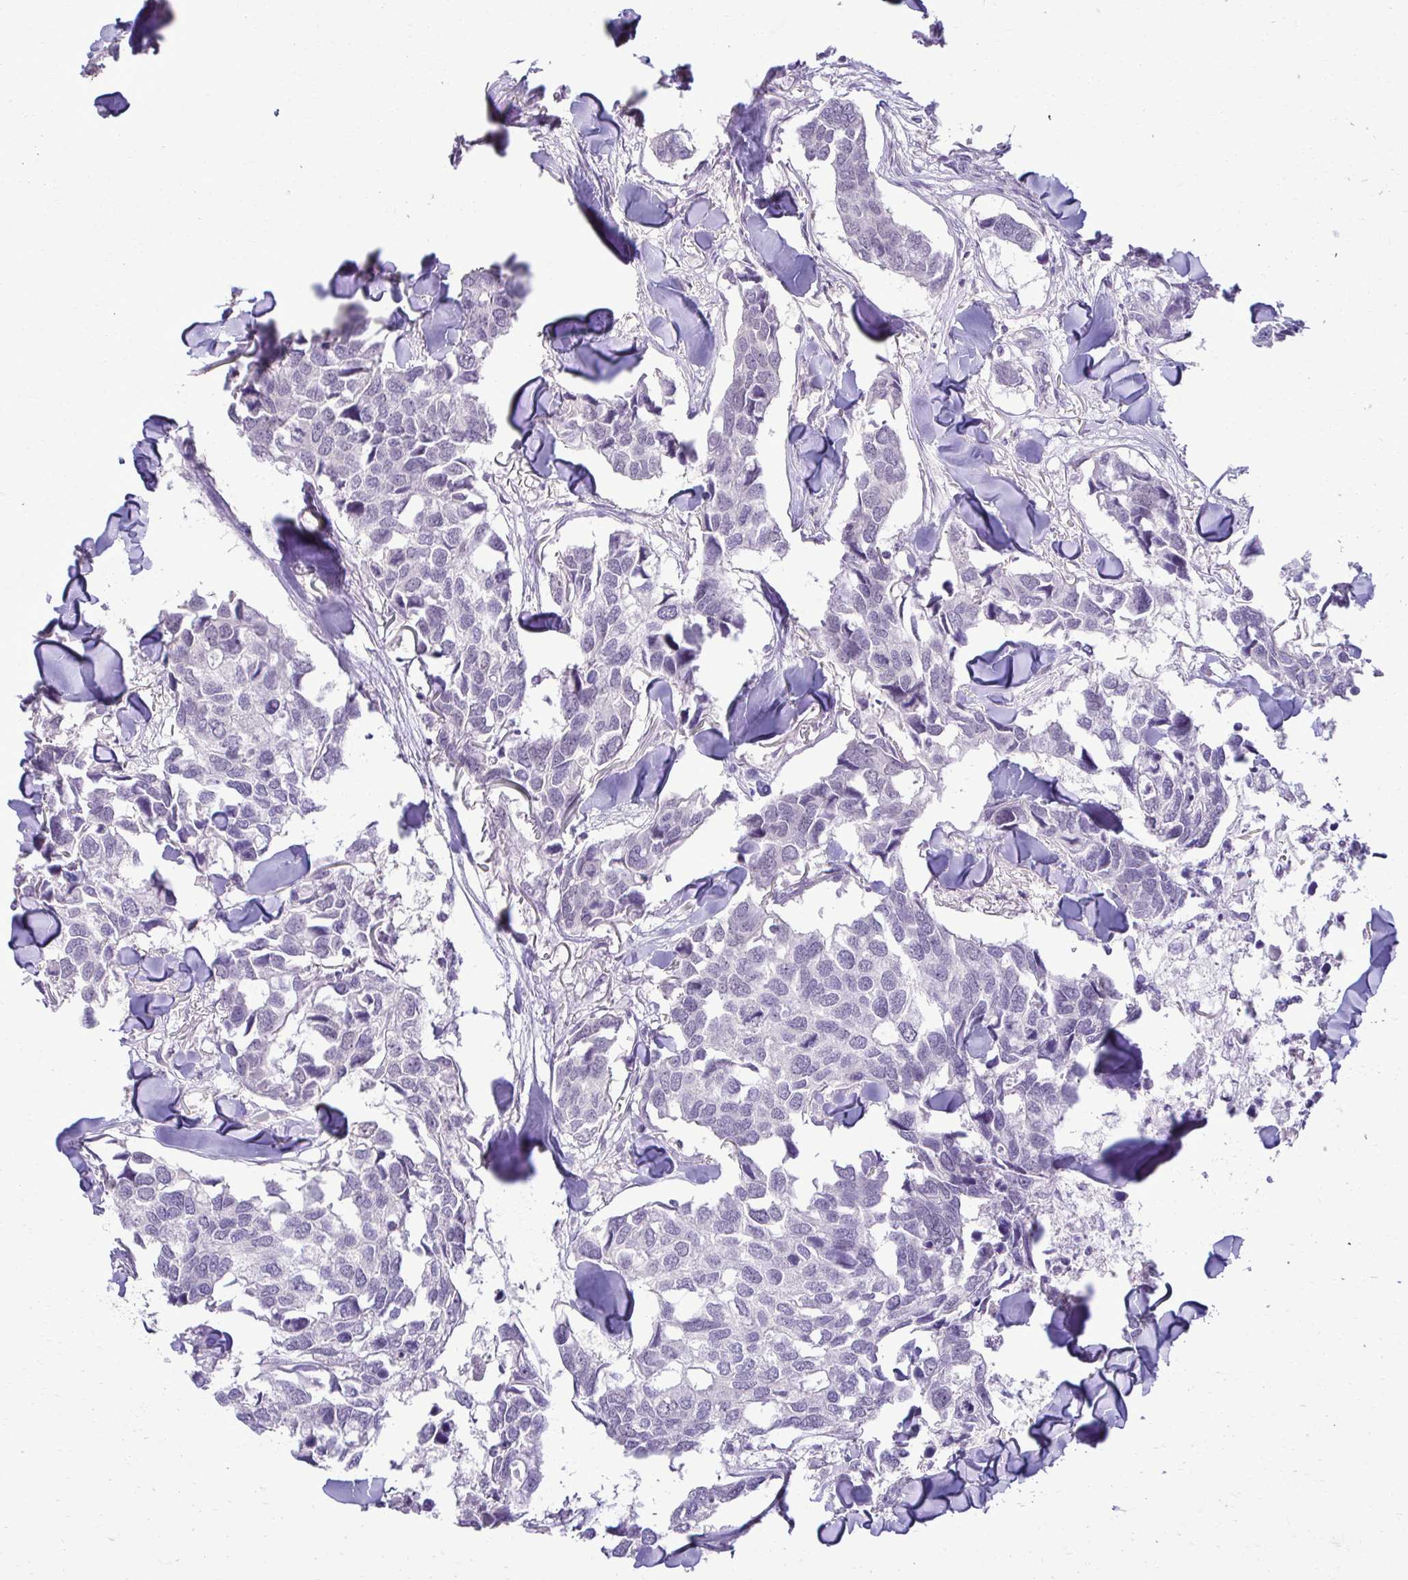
{"staining": {"intensity": "negative", "quantity": "none", "location": "none"}, "tissue": "breast cancer", "cell_type": "Tumor cells", "image_type": "cancer", "snomed": [{"axis": "morphology", "description": "Duct carcinoma"}, {"axis": "topography", "description": "Breast"}], "caption": "Breast invasive ductal carcinoma was stained to show a protein in brown. There is no significant positivity in tumor cells.", "gene": "SLC30A3", "patient": {"sex": "female", "age": 83}}